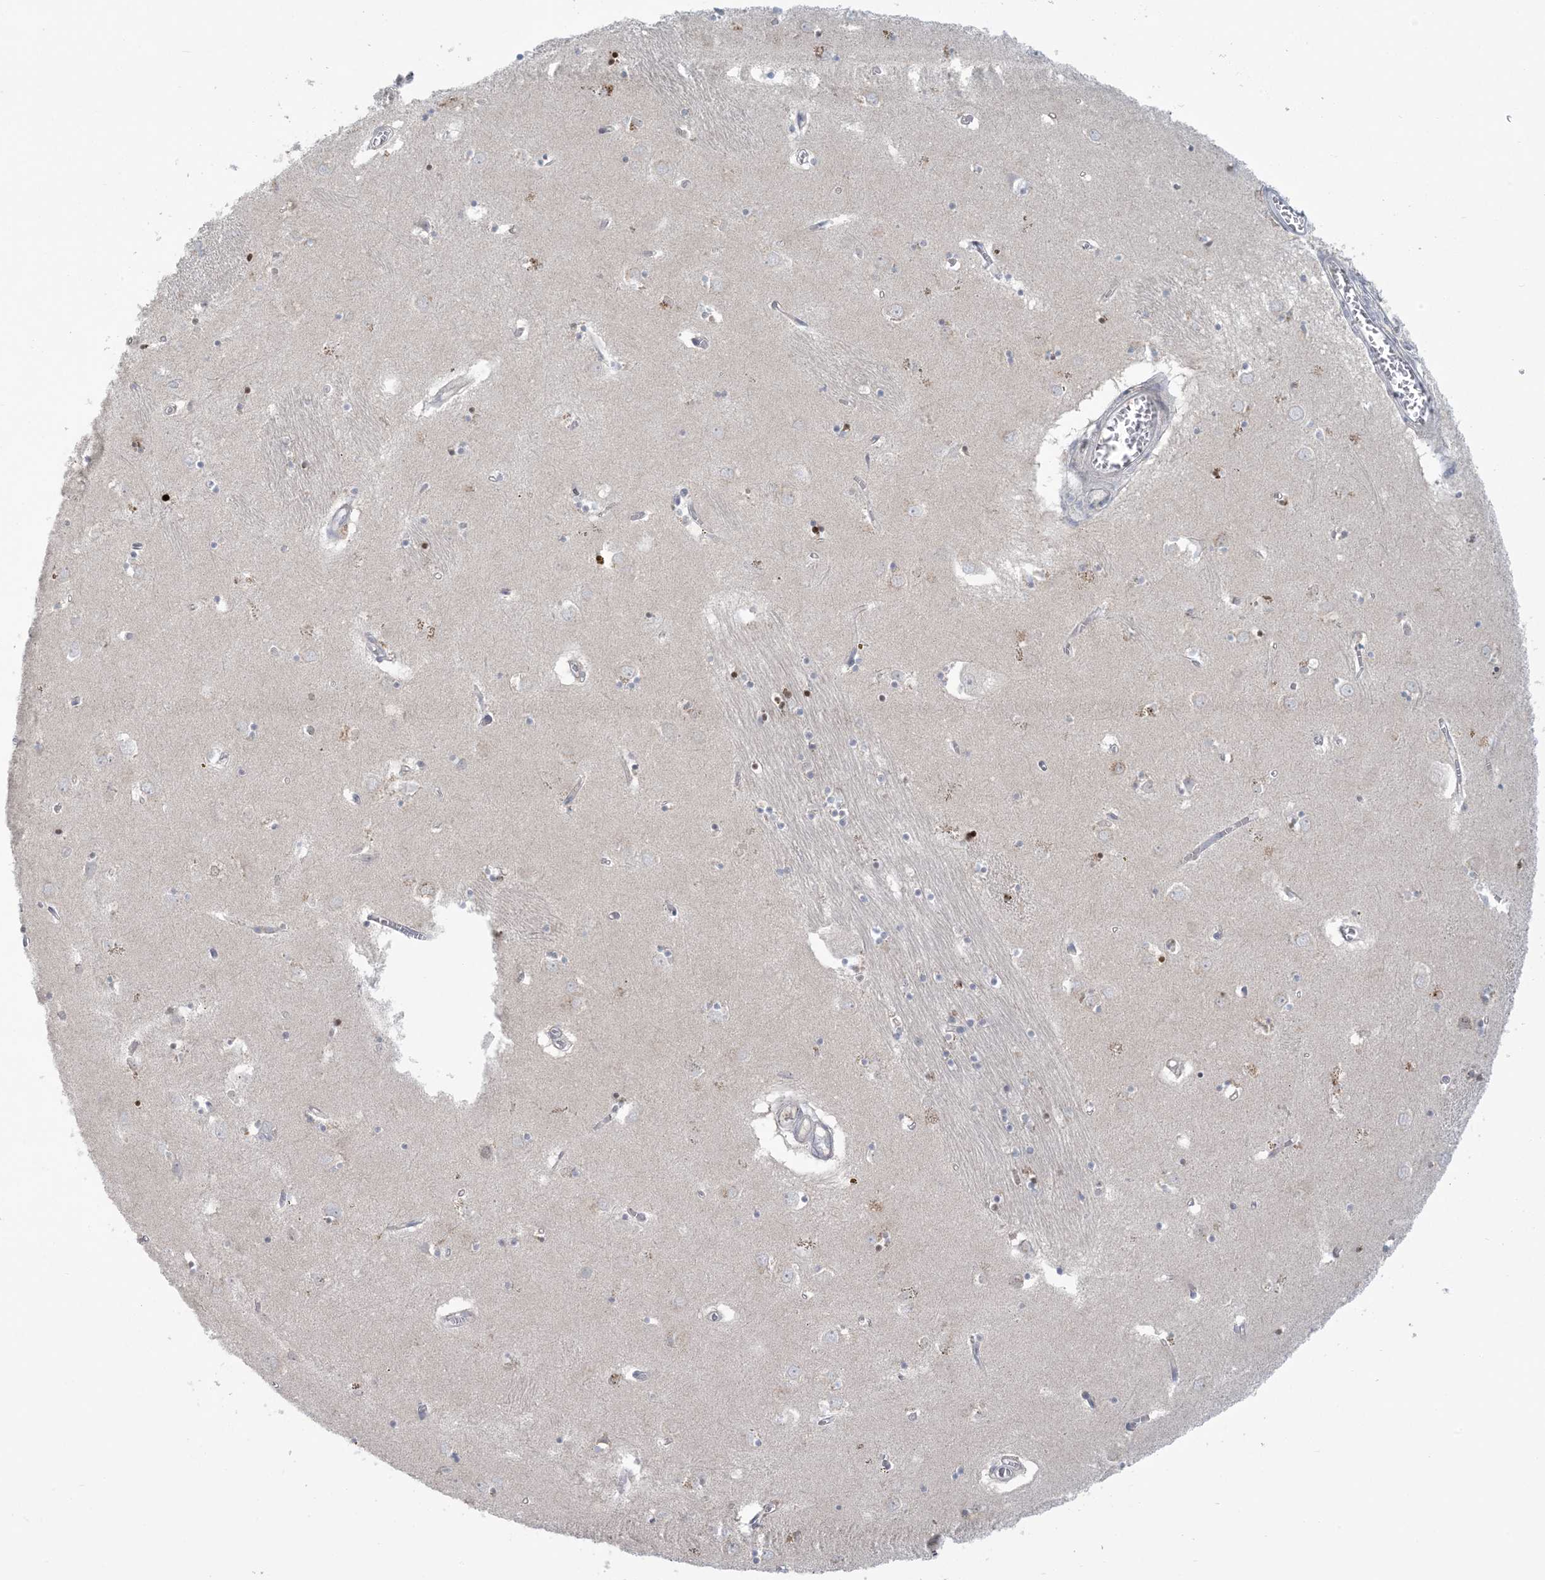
{"staining": {"intensity": "strong", "quantity": "<25%", "location": "nuclear"}, "tissue": "caudate", "cell_type": "Glial cells", "image_type": "normal", "snomed": [{"axis": "morphology", "description": "Normal tissue, NOS"}, {"axis": "topography", "description": "Lateral ventricle wall"}], "caption": "Immunohistochemistry (IHC) histopathology image of normal caudate: caudate stained using immunohistochemistry demonstrates medium levels of strong protein expression localized specifically in the nuclear of glial cells, appearing as a nuclear brown color.", "gene": "NRBP2", "patient": {"sex": "male", "age": 70}}